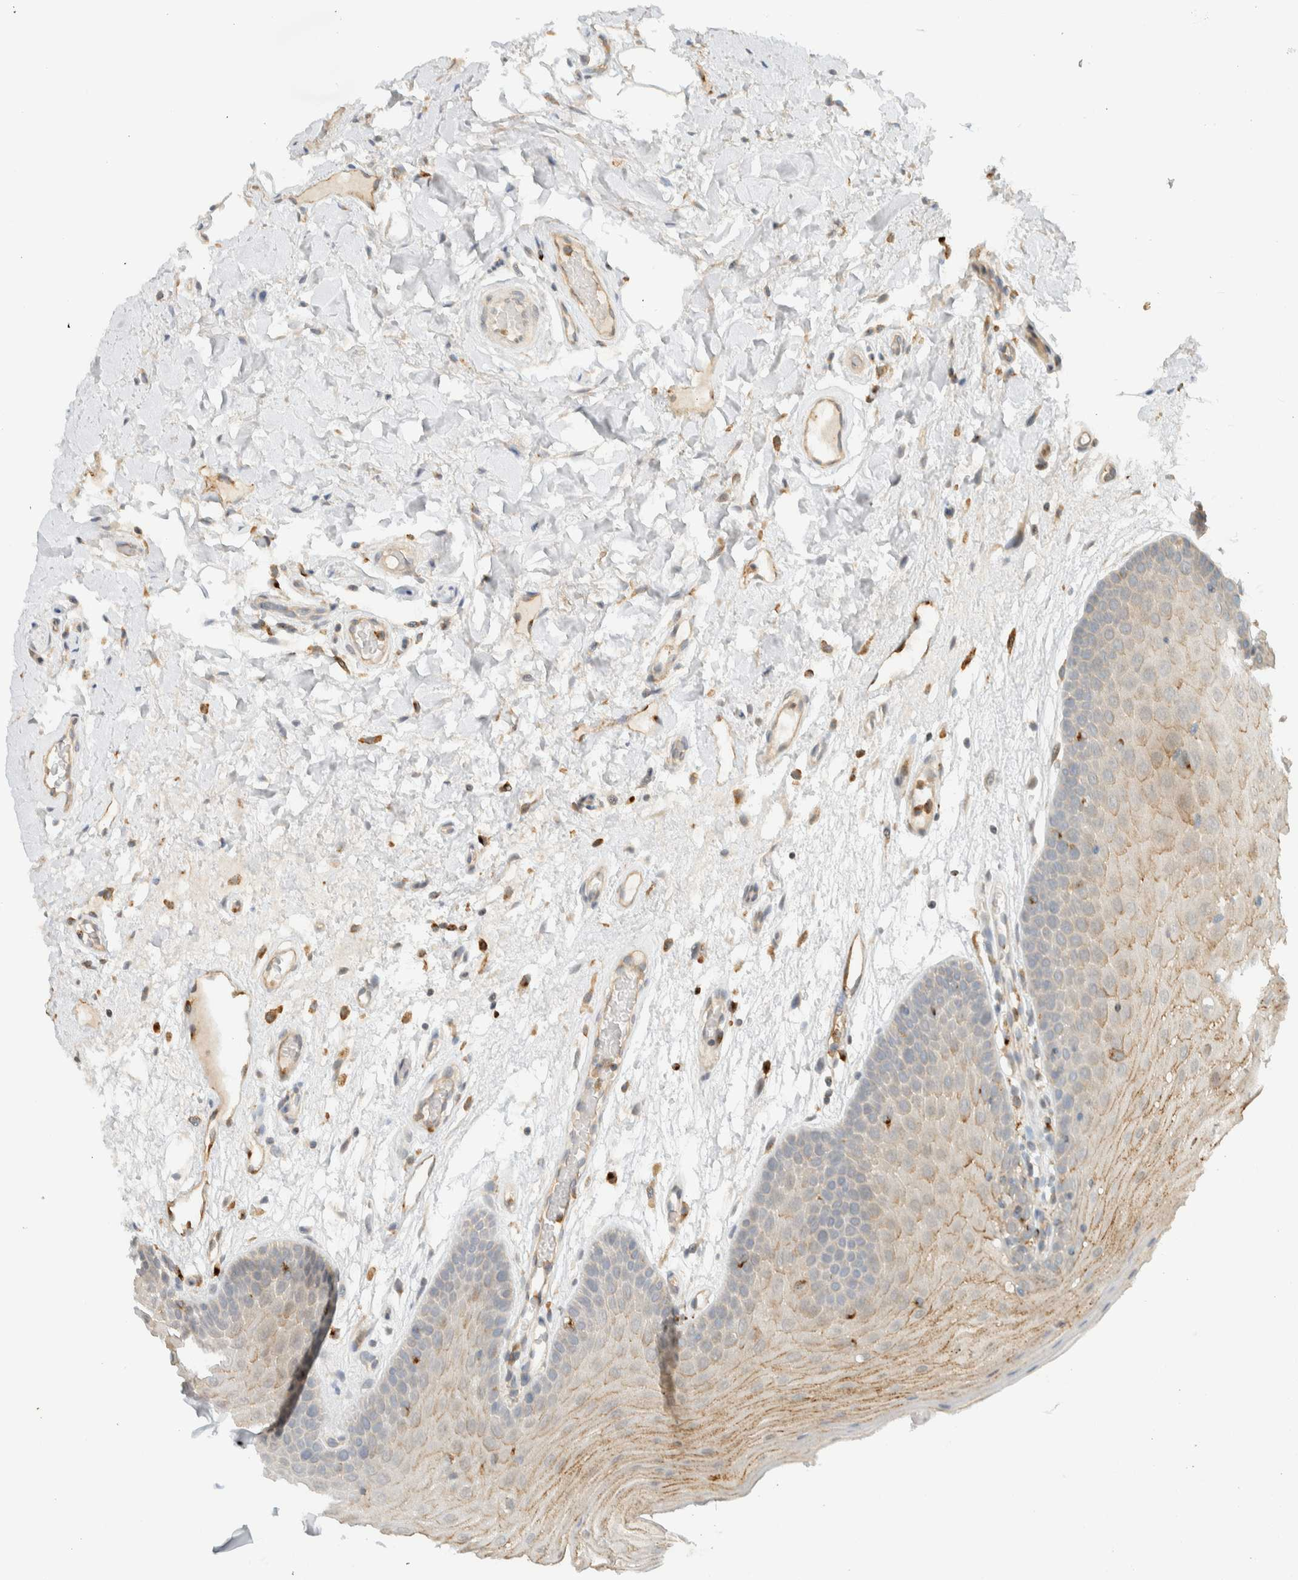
{"staining": {"intensity": "weak", "quantity": "<25%", "location": "cytoplasmic/membranous"}, "tissue": "oral mucosa", "cell_type": "Squamous epithelial cells", "image_type": "normal", "snomed": [{"axis": "morphology", "description": "Normal tissue, NOS"}, {"axis": "morphology", "description": "Squamous cell carcinoma, NOS"}, {"axis": "topography", "description": "Oral tissue"}, {"axis": "topography", "description": "Head-Neck"}], "caption": "Immunohistochemical staining of unremarkable oral mucosa exhibits no significant positivity in squamous epithelial cells.", "gene": "RAB11FIP1", "patient": {"sex": "male", "age": 71}}